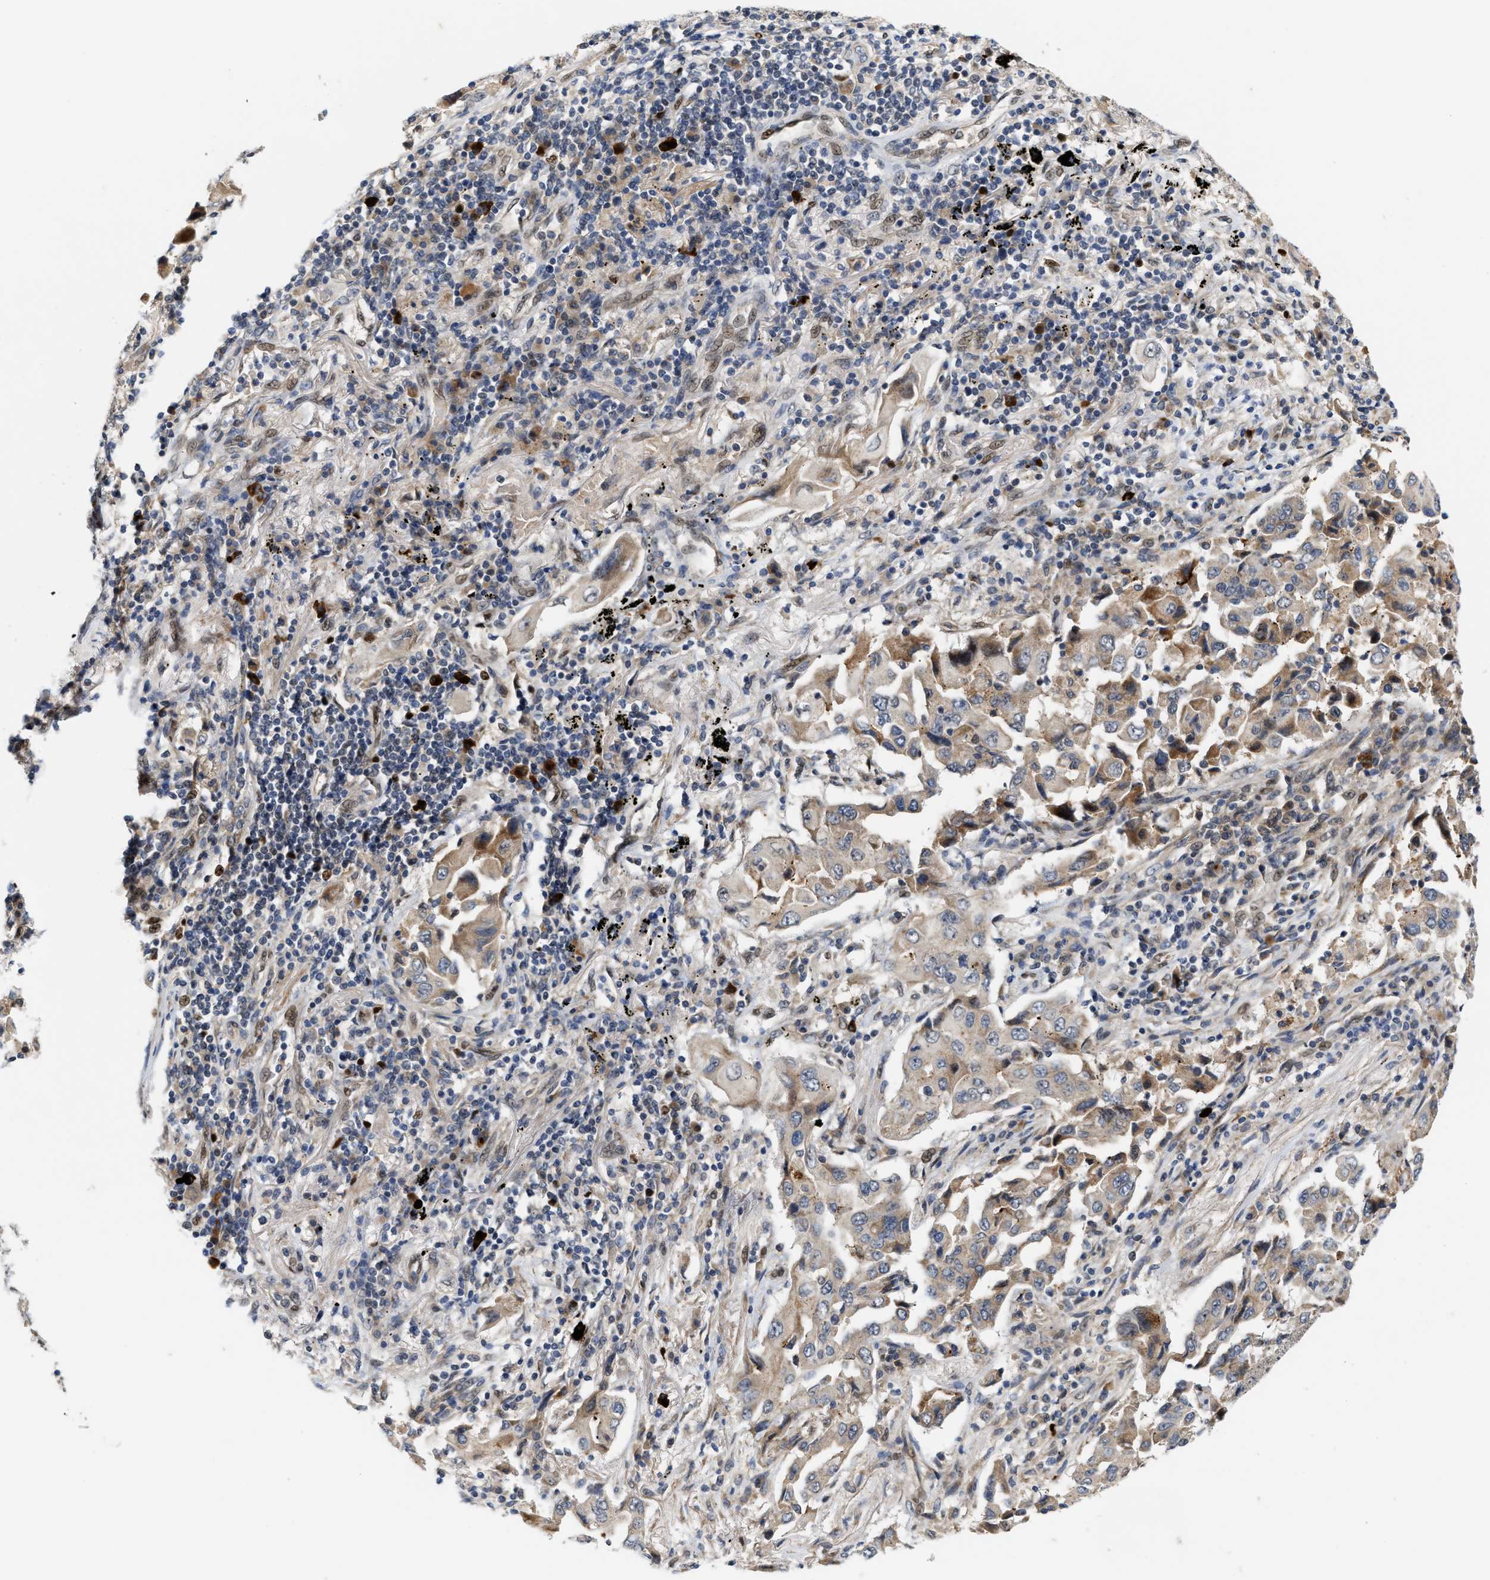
{"staining": {"intensity": "moderate", "quantity": "25%-75%", "location": "cytoplasmic/membranous"}, "tissue": "lung cancer", "cell_type": "Tumor cells", "image_type": "cancer", "snomed": [{"axis": "morphology", "description": "Adenocarcinoma, NOS"}, {"axis": "topography", "description": "Lung"}], "caption": "A photomicrograph showing moderate cytoplasmic/membranous expression in approximately 25%-75% of tumor cells in lung adenocarcinoma, as visualized by brown immunohistochemical staining.", "gene": "TCF4", "patient": {"sex": "female", "age": 65}}